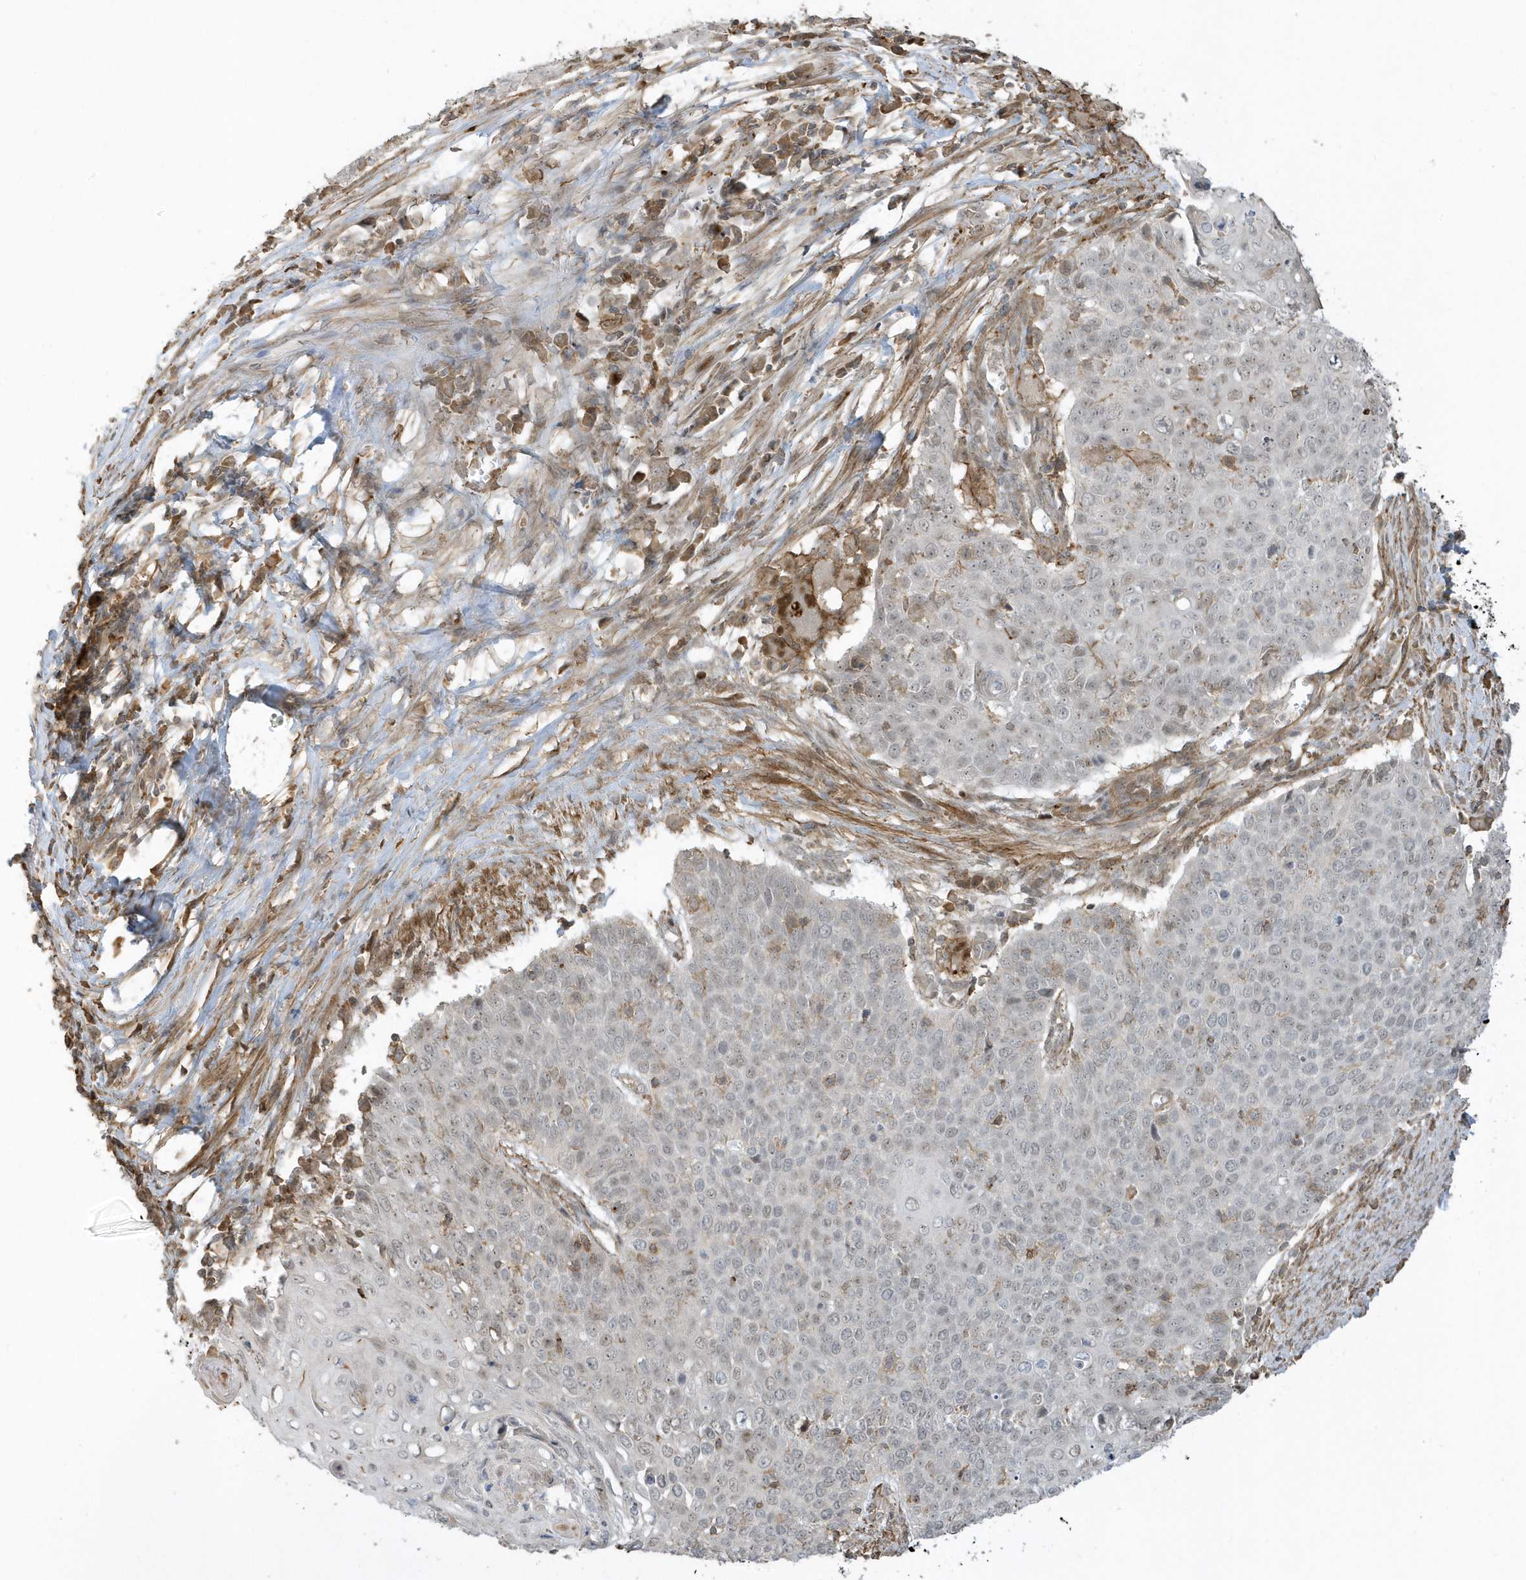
{"staining": {"intensity": "moderate", "quantity": "<25%", "location": "cytoplasmic/membranous"}, "tissue": "cervical cancer", "cell_type": "Tumor cells", "image_type": "cancer", "snomed": [{"axis": "morphology", "description": "Squamous cell carcinoma, NOS"}, {"axis": "topography", "description": "Cervix"}], "caption": "High-power microscopy captured an IHC photomicrograph of squamous cell carcinoma (cervical), revealing moderate cytoplasmic/membranous staining in approximately <25% of tumor cells.", "gene": "ZBTB8A", "patient": {"sex": "female", "age": 39}}